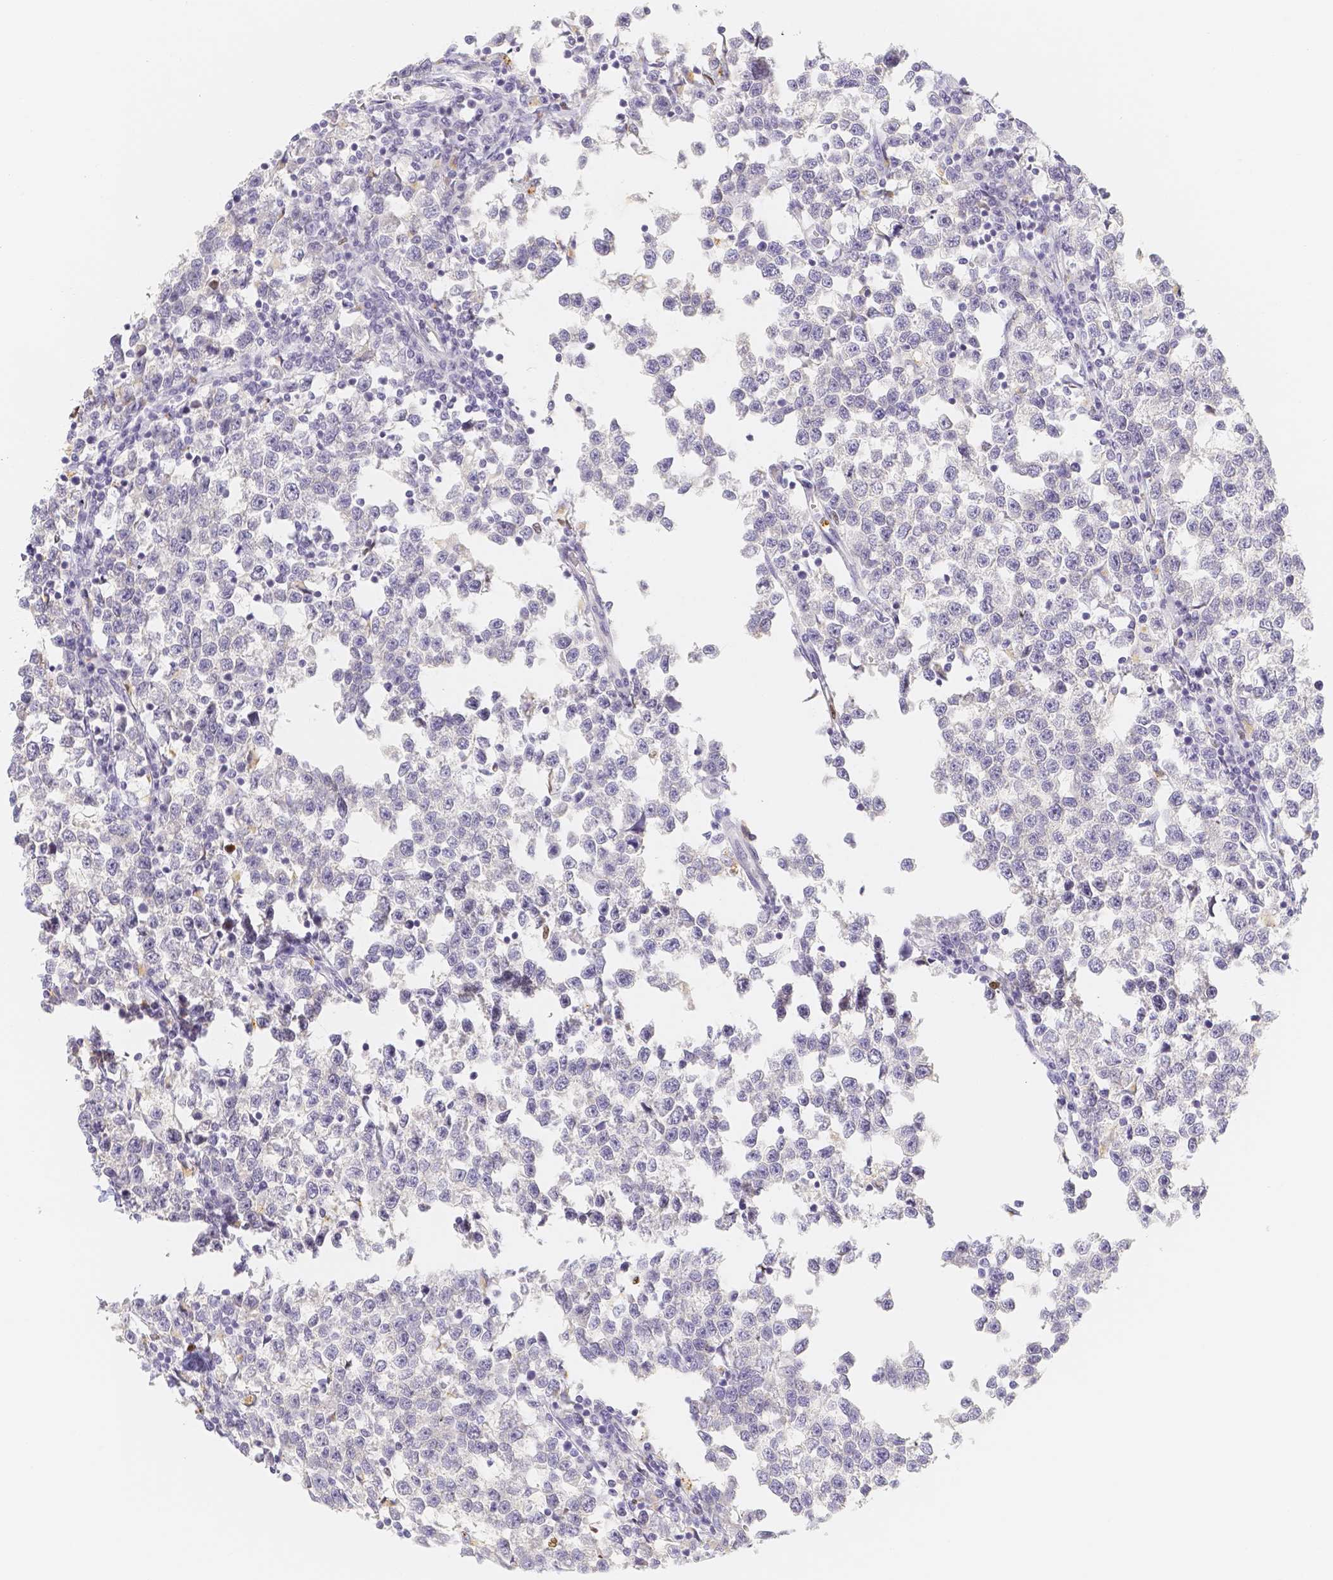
{"staining": {"intensity": "negative", "quantity": "none", "location": "none"}, "tissue": "testis cancer", "cell_type": "Tumor cells", "image_type": "cancer", "snomed": [{"axis": "morphology", "description": "Normal tissue, NOS"}, {"axis": "morphology", "description": "Seminoma, NOS"}, {"axis": "topography", "description": "Testis"}], "caption": "A photomicrograph of testis cancer stained for a protein displays no brown staining in tumor cells. (Stains: DAB (3,3'-diaminobenzidine) immunohistochemistry with hematoxylin counter stain, Microscopy: brightfield microscopy at high magnification).", "gene": "PADI4", "patient": {"sex": "male", "age": 43}}